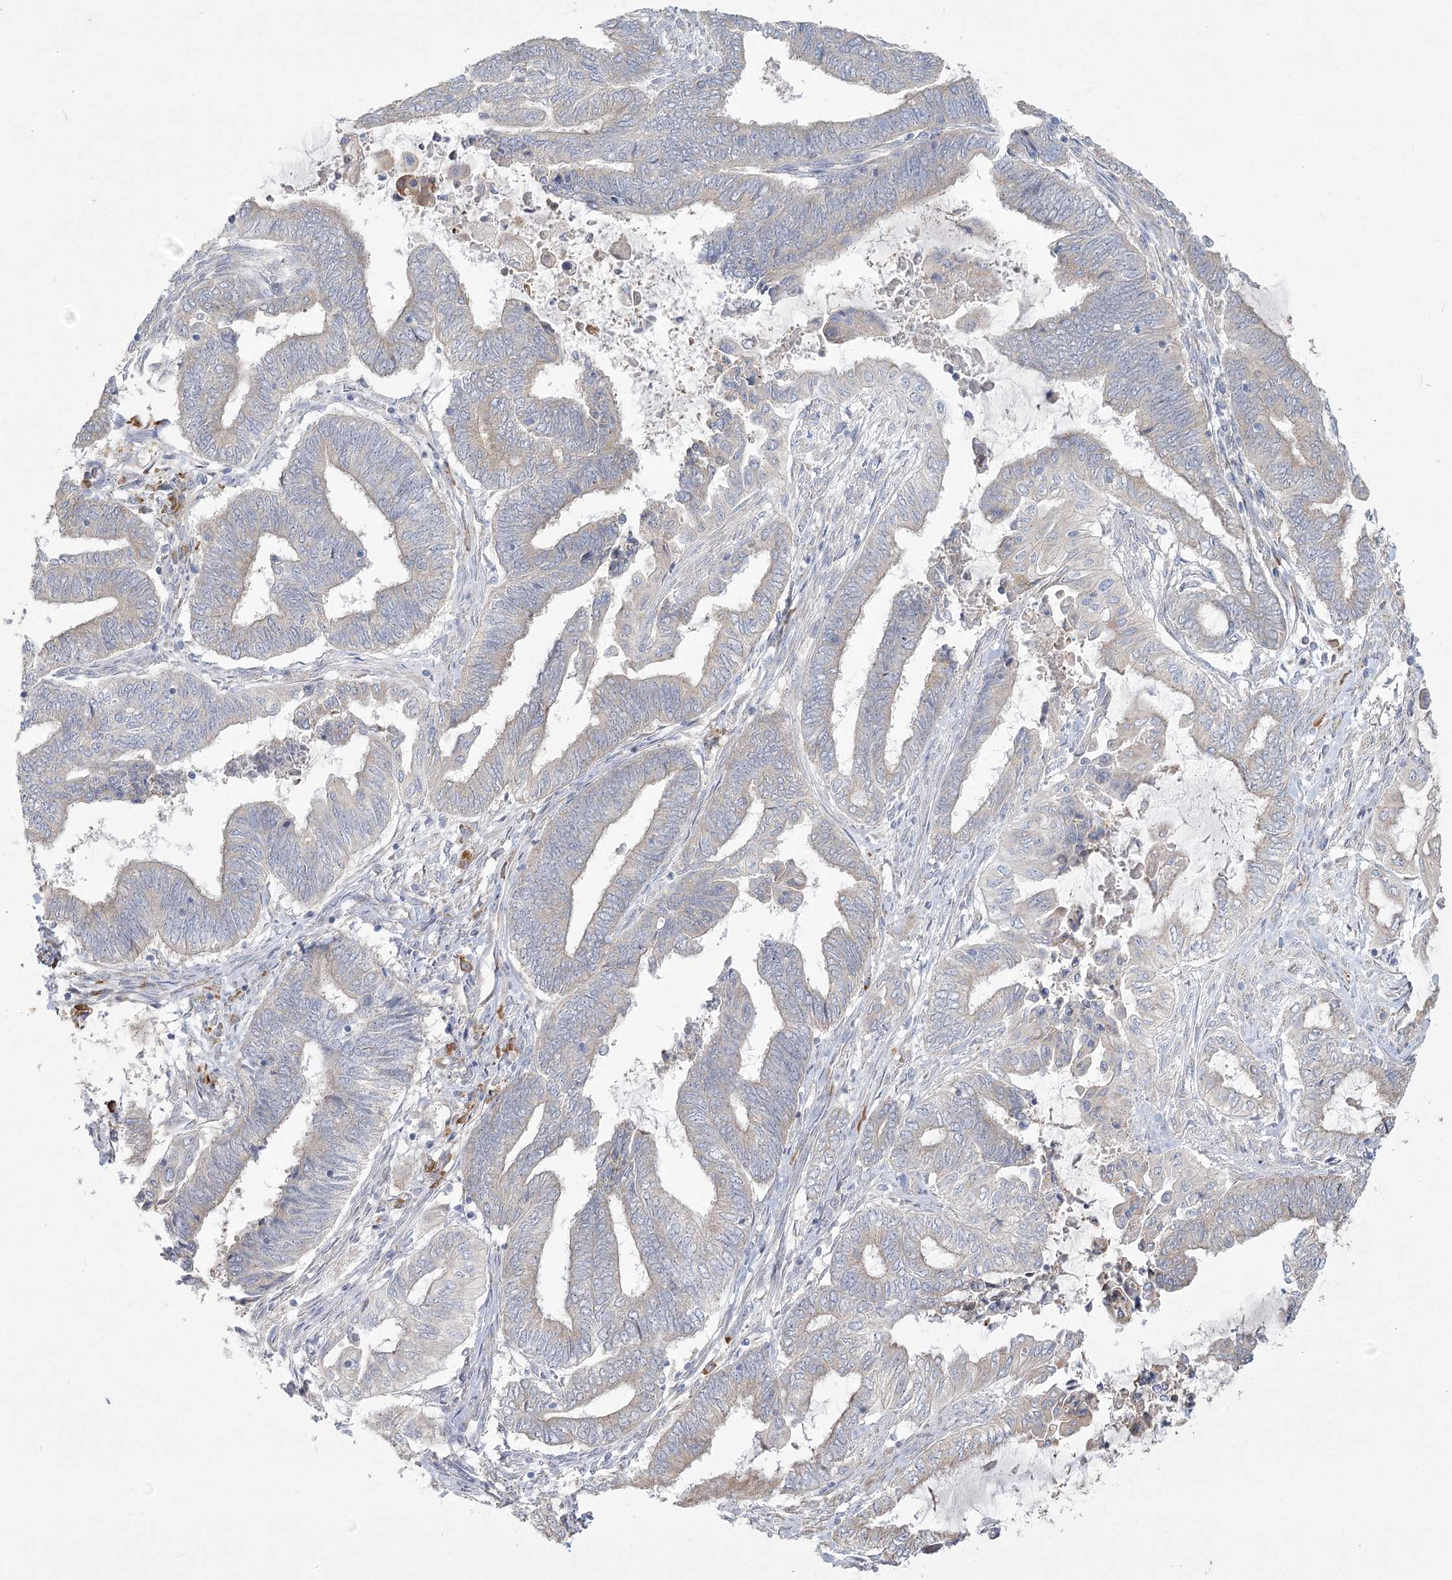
{"staining": {"intensity": "negative", "quantity": "none", "location": "none"}, "tissue": "endometrial cancer", "cell_type": "Tumor cells", "image_type": "cancer", "snomed": [{"axis": "morphology", "description": "Adenocarcinoma, NOS"}, {"axis": "topography", "description": "Uterus"}, {"axis": "topography", "description": "Endometrium"}], "caption": "DAB immunohistochemical staining of human adenocarcinoma (endometrial) exhibits no significant staining in tumor cells. (DAB (3,3'-diaminobenzidine) immunohistochemistry (IHC) visualized using brightfield microscopy, high magnification).", "gene": "CAMTA1", "patient": {"sex": "female", "age": 70}}